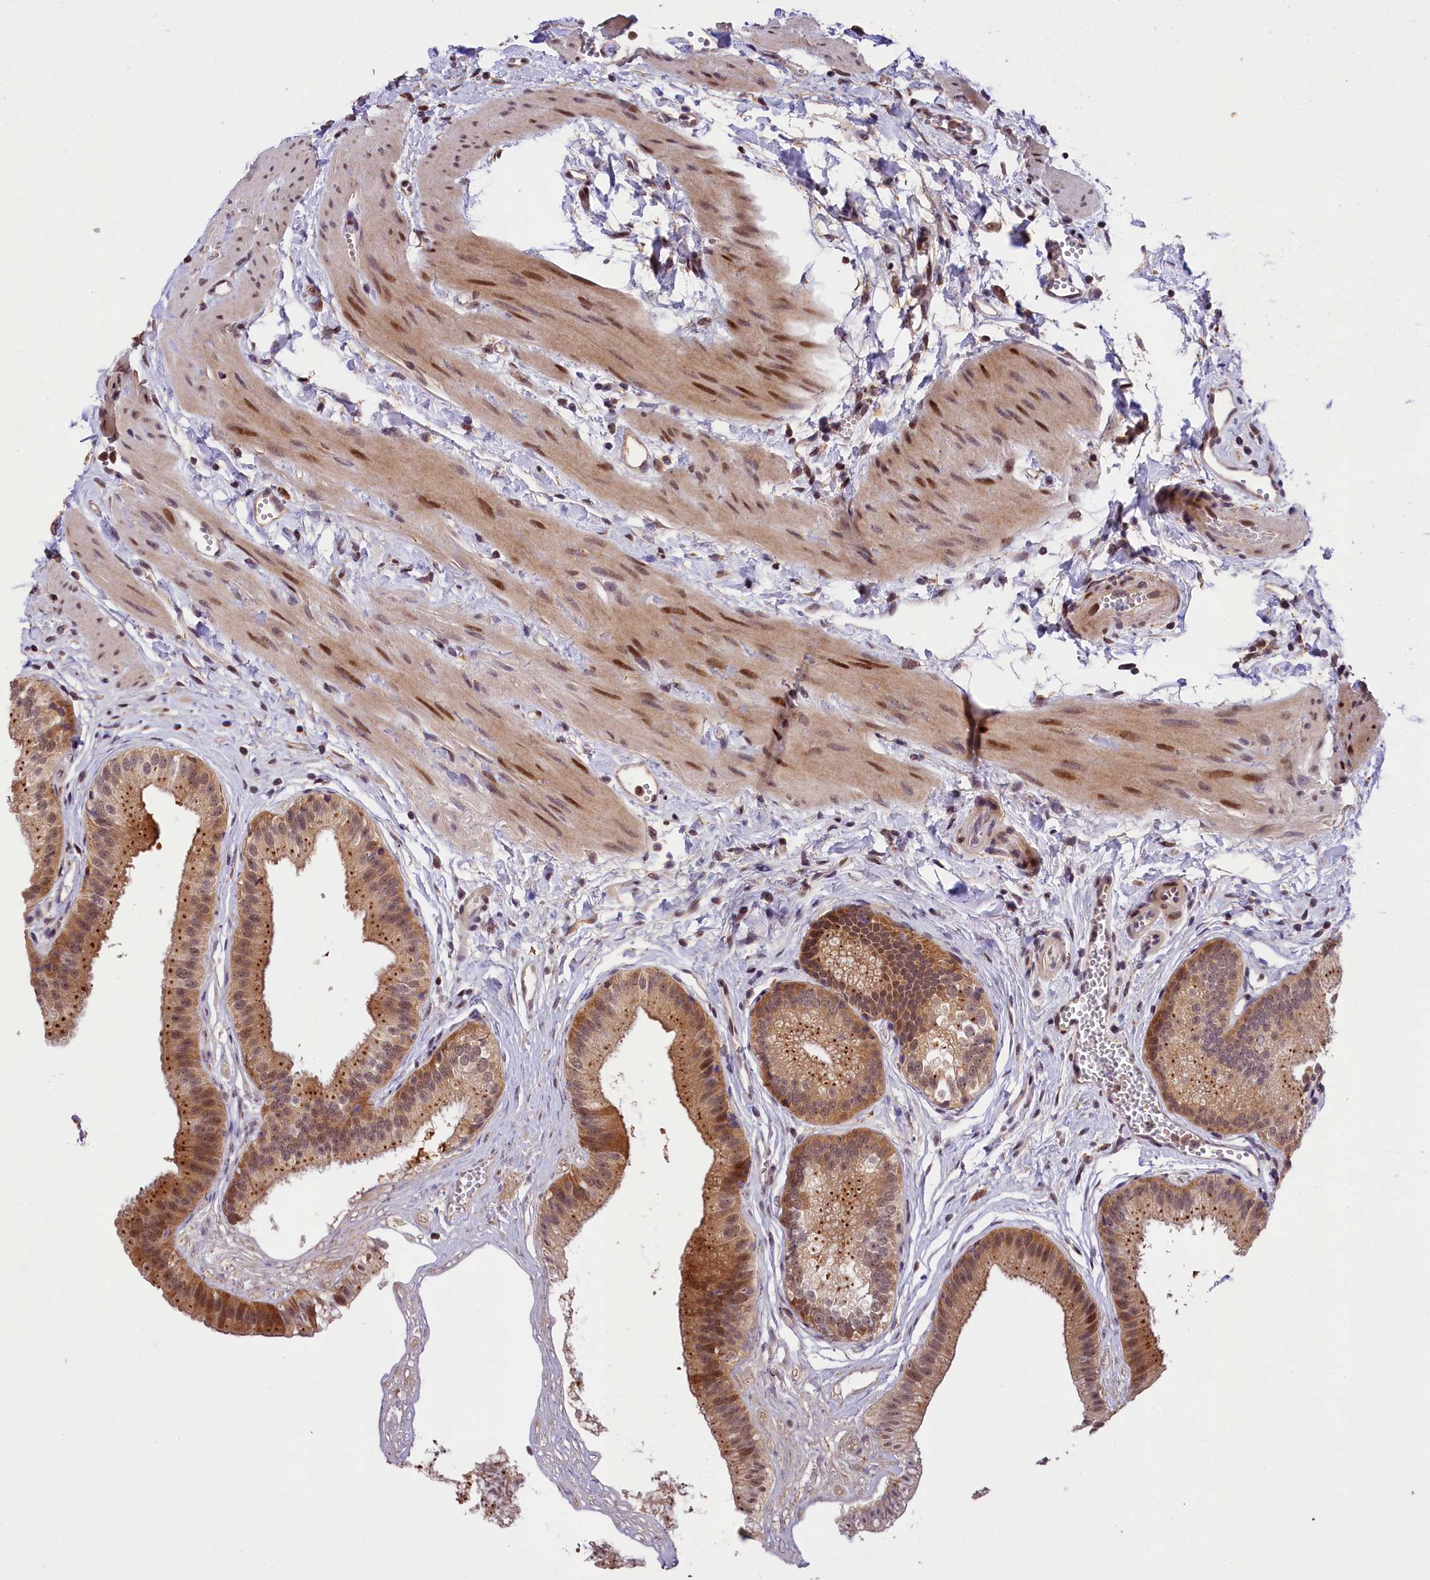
{"staining": {"intensity": "moderate", "quantity": ">75%", "location": "cytoplasmic/membranous,nuclear"}, "tissue": "gallbladder", "cell_type": "Glandular cells", "image_type": "normal", "snomed": [{"axis": "morphology", "description": "Normal tissue, NOS"}, {"axis": "topography", "description": "Gallbladder"}], "caption": "Protein staining of benign gallbladder shows moderate cytoplasmic/membranous,nuclear staining in approximately >75% of glandular cells.", "gene": "PHAF1", "patient": {"sex": "female", "age": 54}}